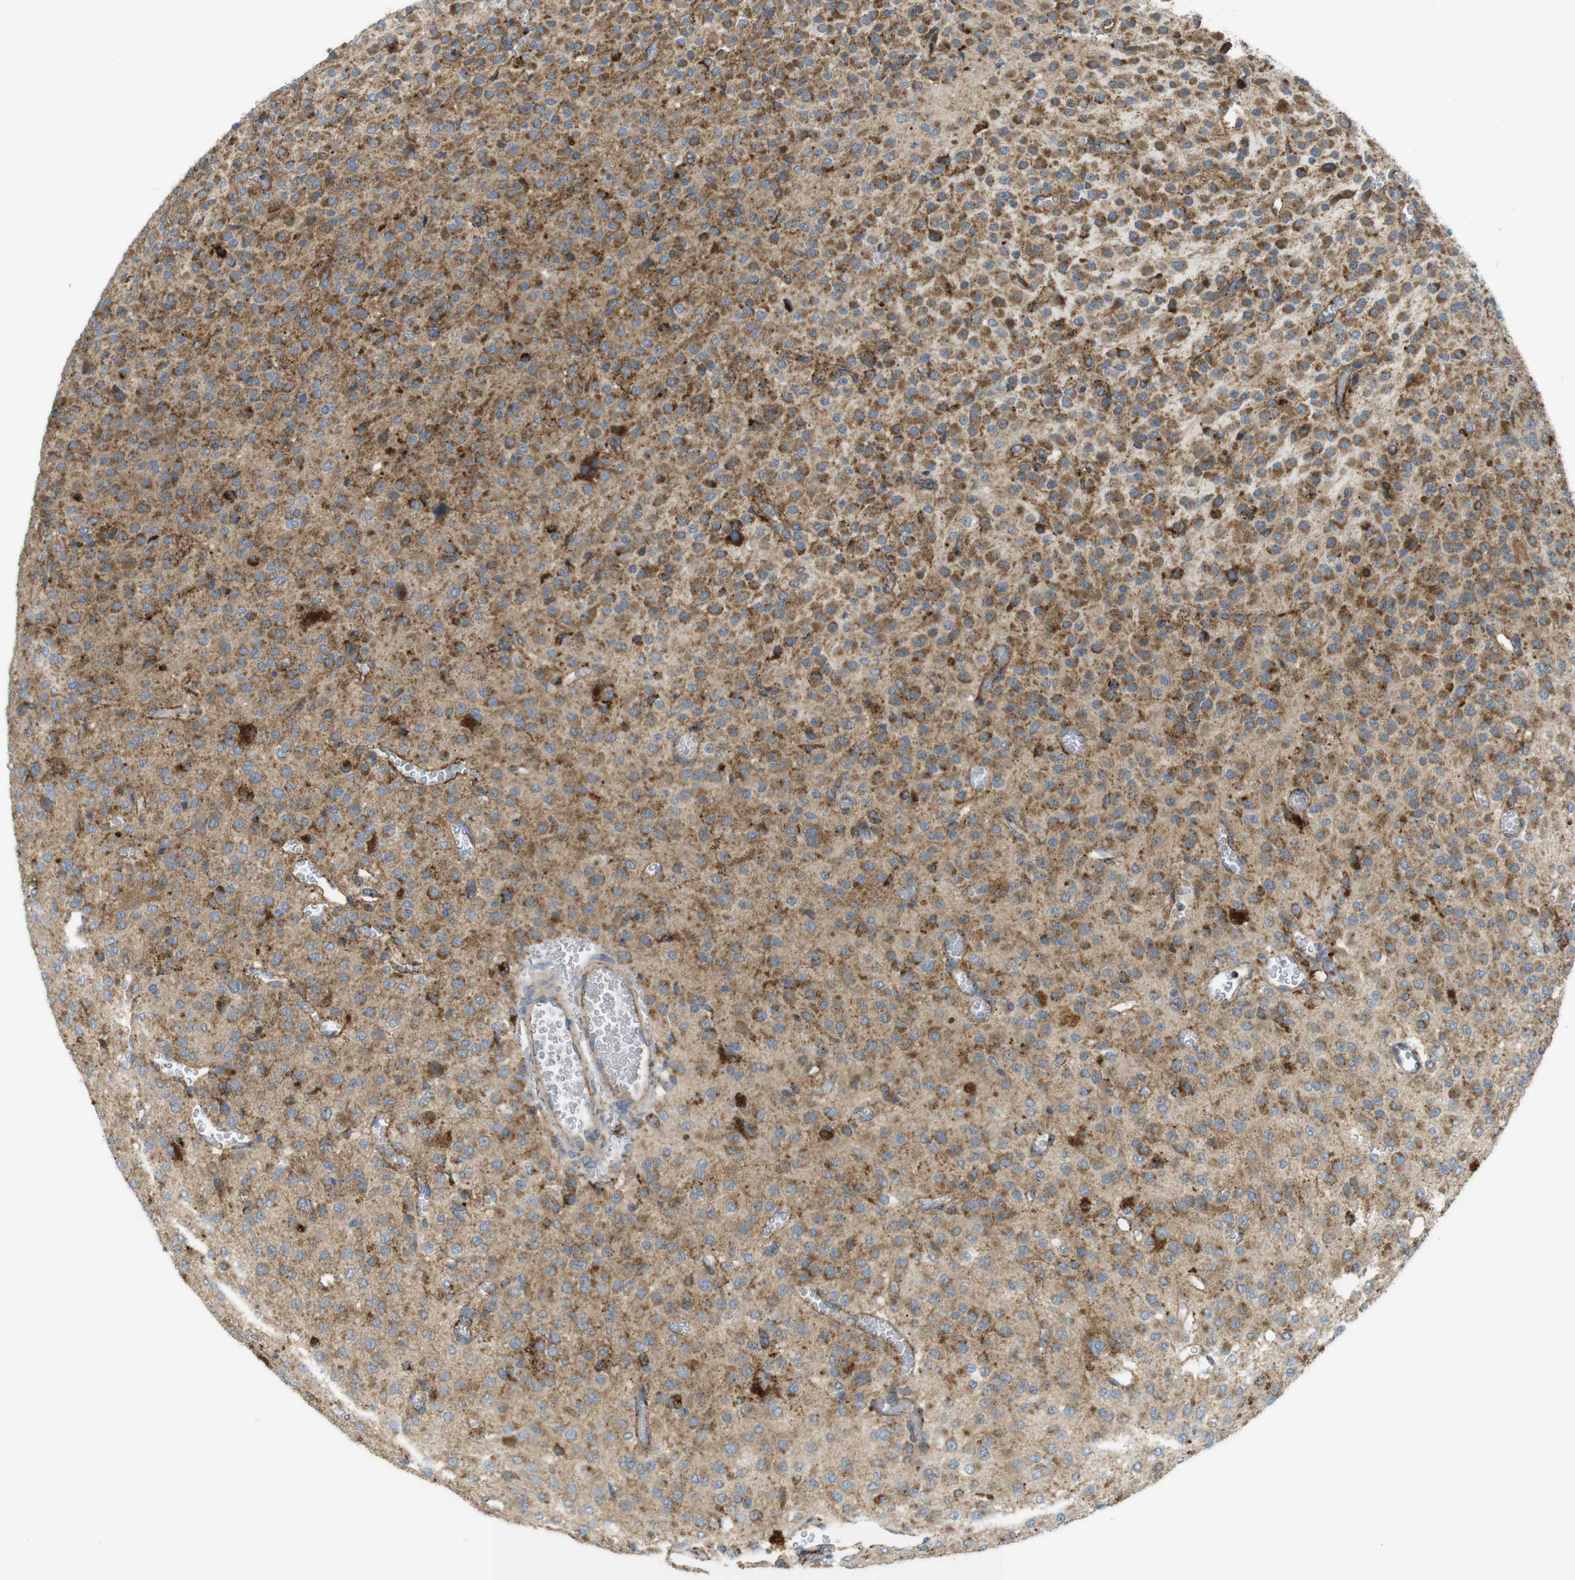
{"staining": {"intensity": "moderate", "quantity": ">75%", "location": "cytoplasmic/membranous"}, "tissue": "glioma", "cell_type": "Tumor cells", "image_type": "cancer", "snomed": [{"axis": "morphology", "description": "Glioma, malignant, Low grade"}, {"axis": "topography", "description": "Brain"}], "caption": "The image reveals a brown stain indicating the presence of a protein in the cytoplasmic/membranous of tumor cells in glioma. Using DAB (brown) and hematoxylin (blue) stains, captured at high magnification using brightfield microscopy.", "gene": "LAMP1", "patient": {"sex": "male", "age": 38}}